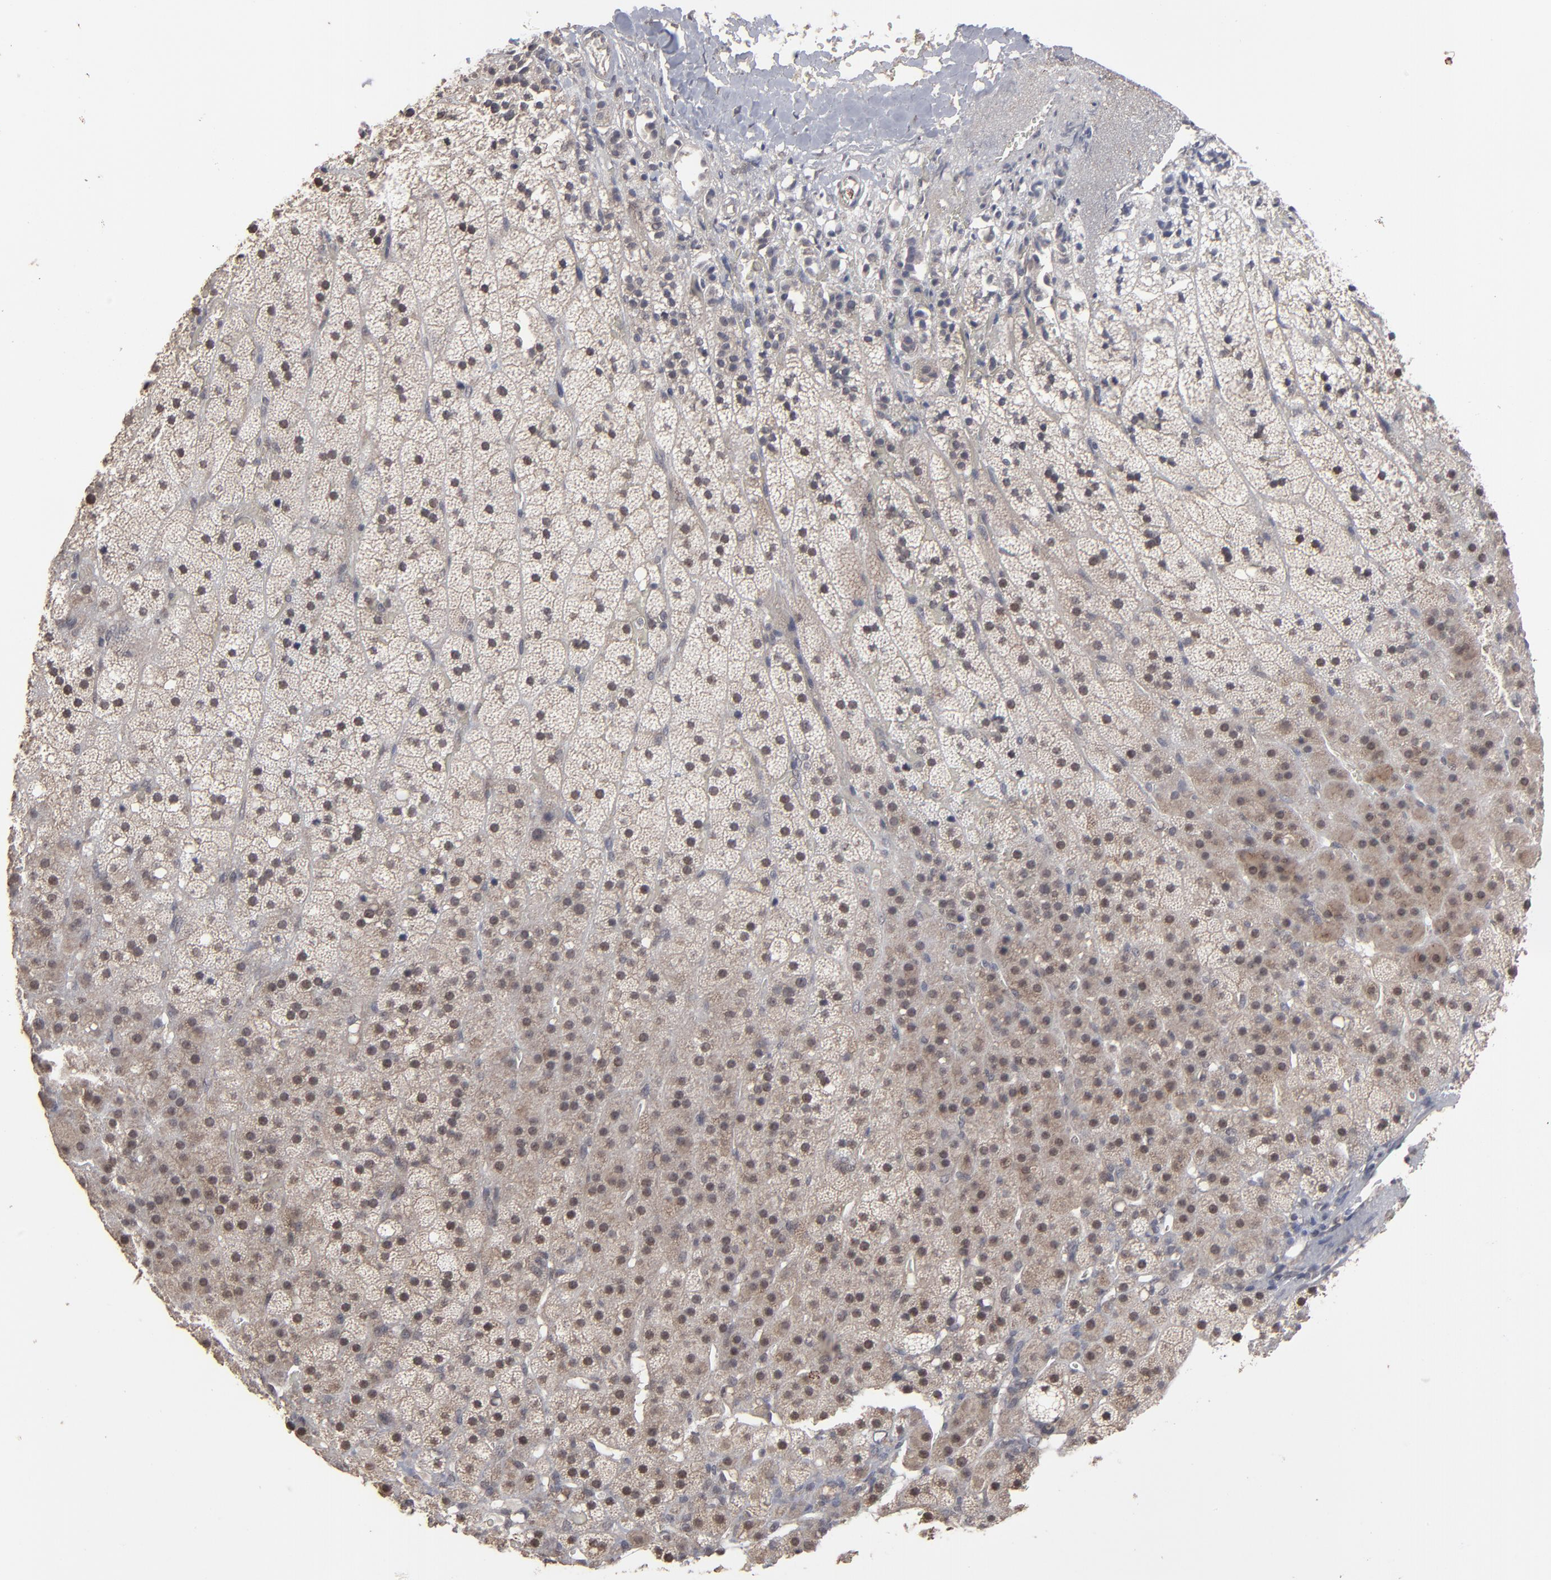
{"staining": {"intensity": "moderate", "quantity": ">75%", "location": "cytoplasmic/membranous,nuclear"}, "tissue": "adrenal gland", "cell_type": "Glandular cells", "image_type": "normal", "snomed": [{"axis": "morphology", "description": "Normal tissue, NOS"}, {"axis": "topography", "description": "Adrenal gland"}], "caption": "Unremarkable adrenal gland was stained to show a protein in brown. There is medium levels of moderate cytoplasmic/membranous,nuclear staining in approximately >75% of glandular cells. The staining was performed using DAB (3,3'-diaminobenzidine), with brown indicating positive protein expression. Nuclei are stained blue with hematoxylin.", "gene": "SLC22A17", "patient": {"sex": "male", "age": 35}}